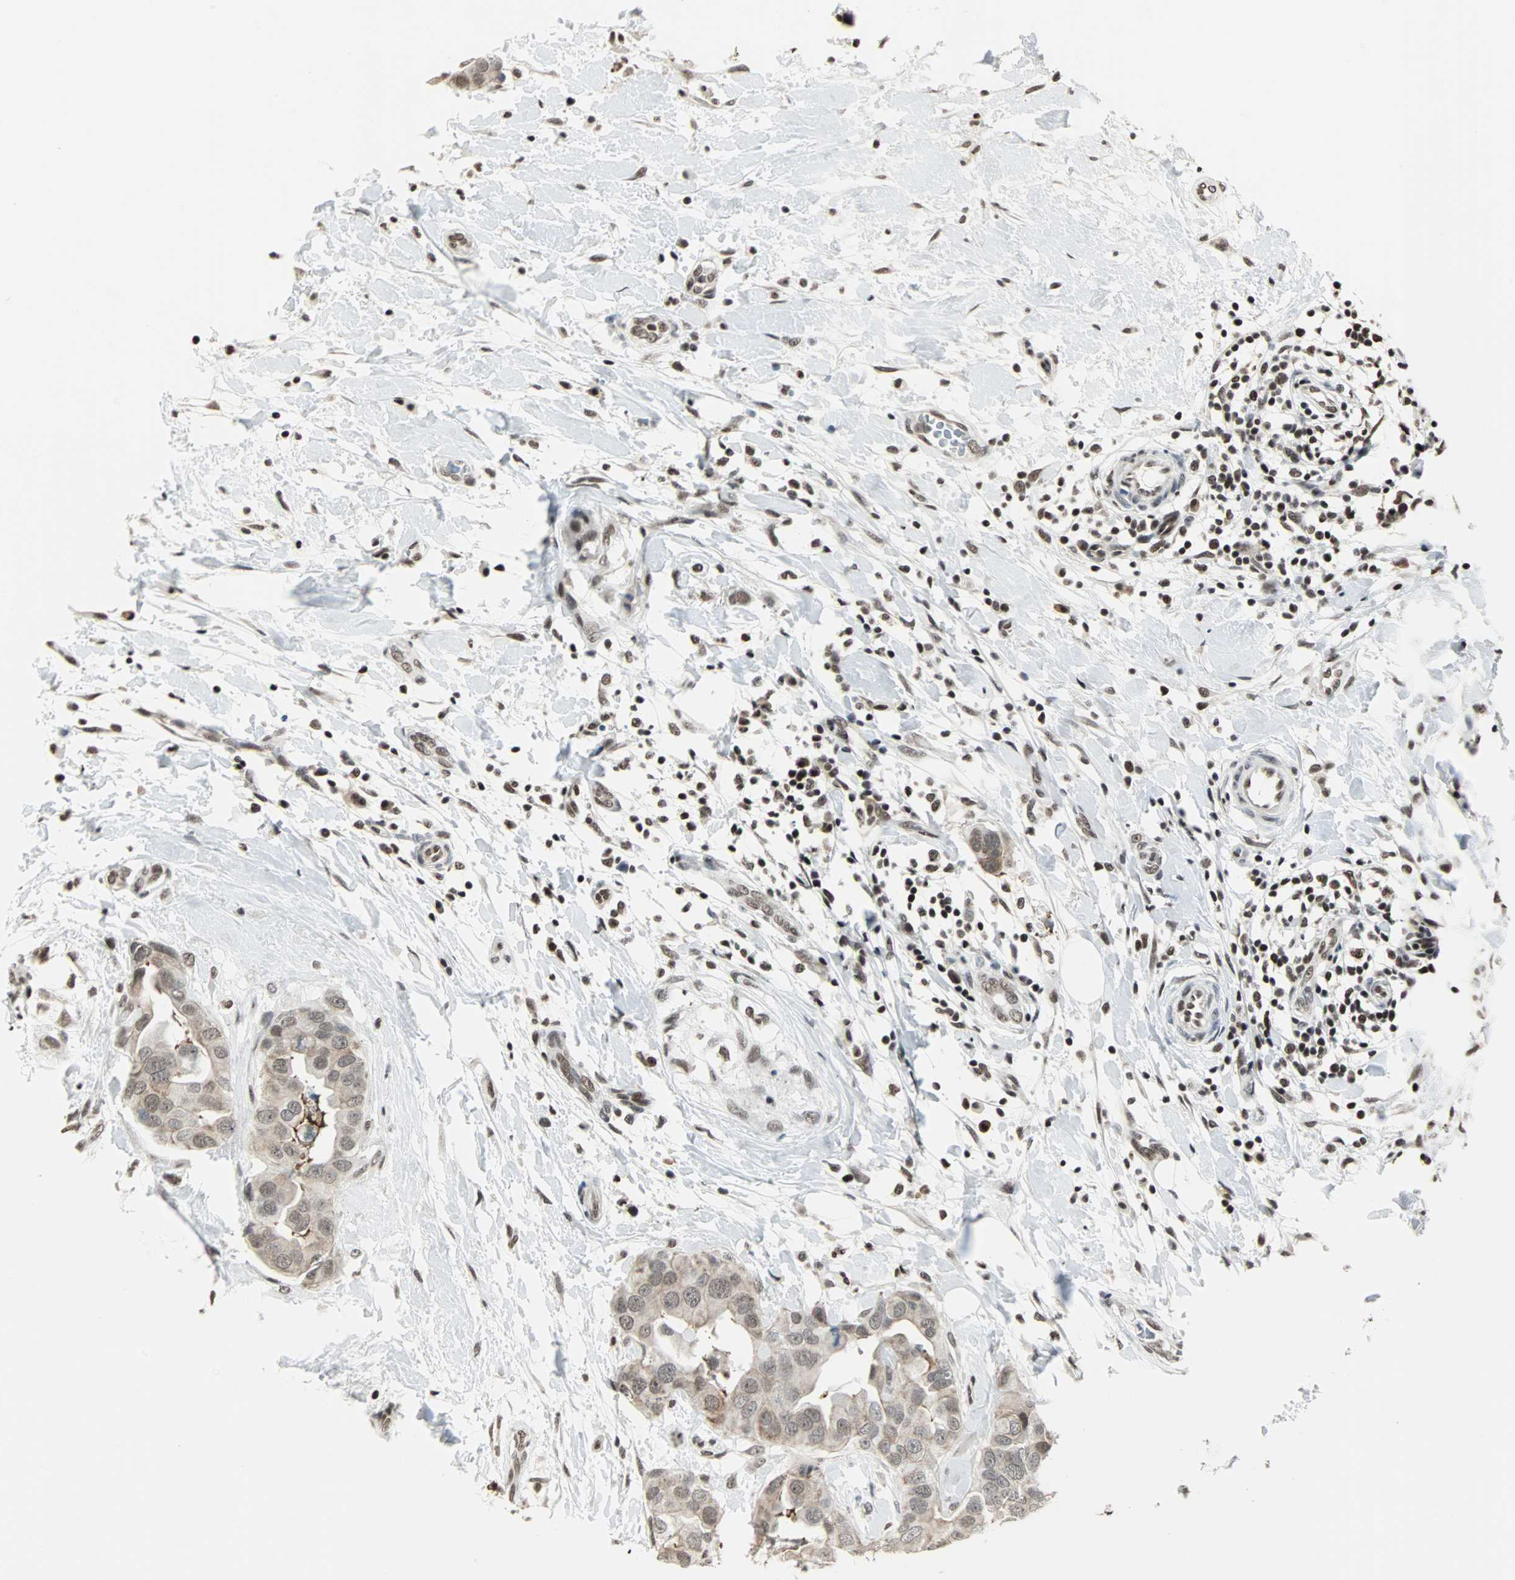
{"staining": {"intensity": "moderate", "quantity": ">75%", "location": "nuclear"}, "tissue": "breast cancer", "cell_type": "Tumor cells", "image_type": "cancer", "snomed": [{"axis": "morphology", "description": "Duct carcinoma"}, {"axis": "topography", "description": "Breast"}], "caption": "Immunohistochemical staining of breast infiltrating ductal carcinoma displays moderate nuclear protein expression in approximately >75% of tumor cells.", "gene": "TERF2IP", "patient": {"sex": "female", "age": 40}}